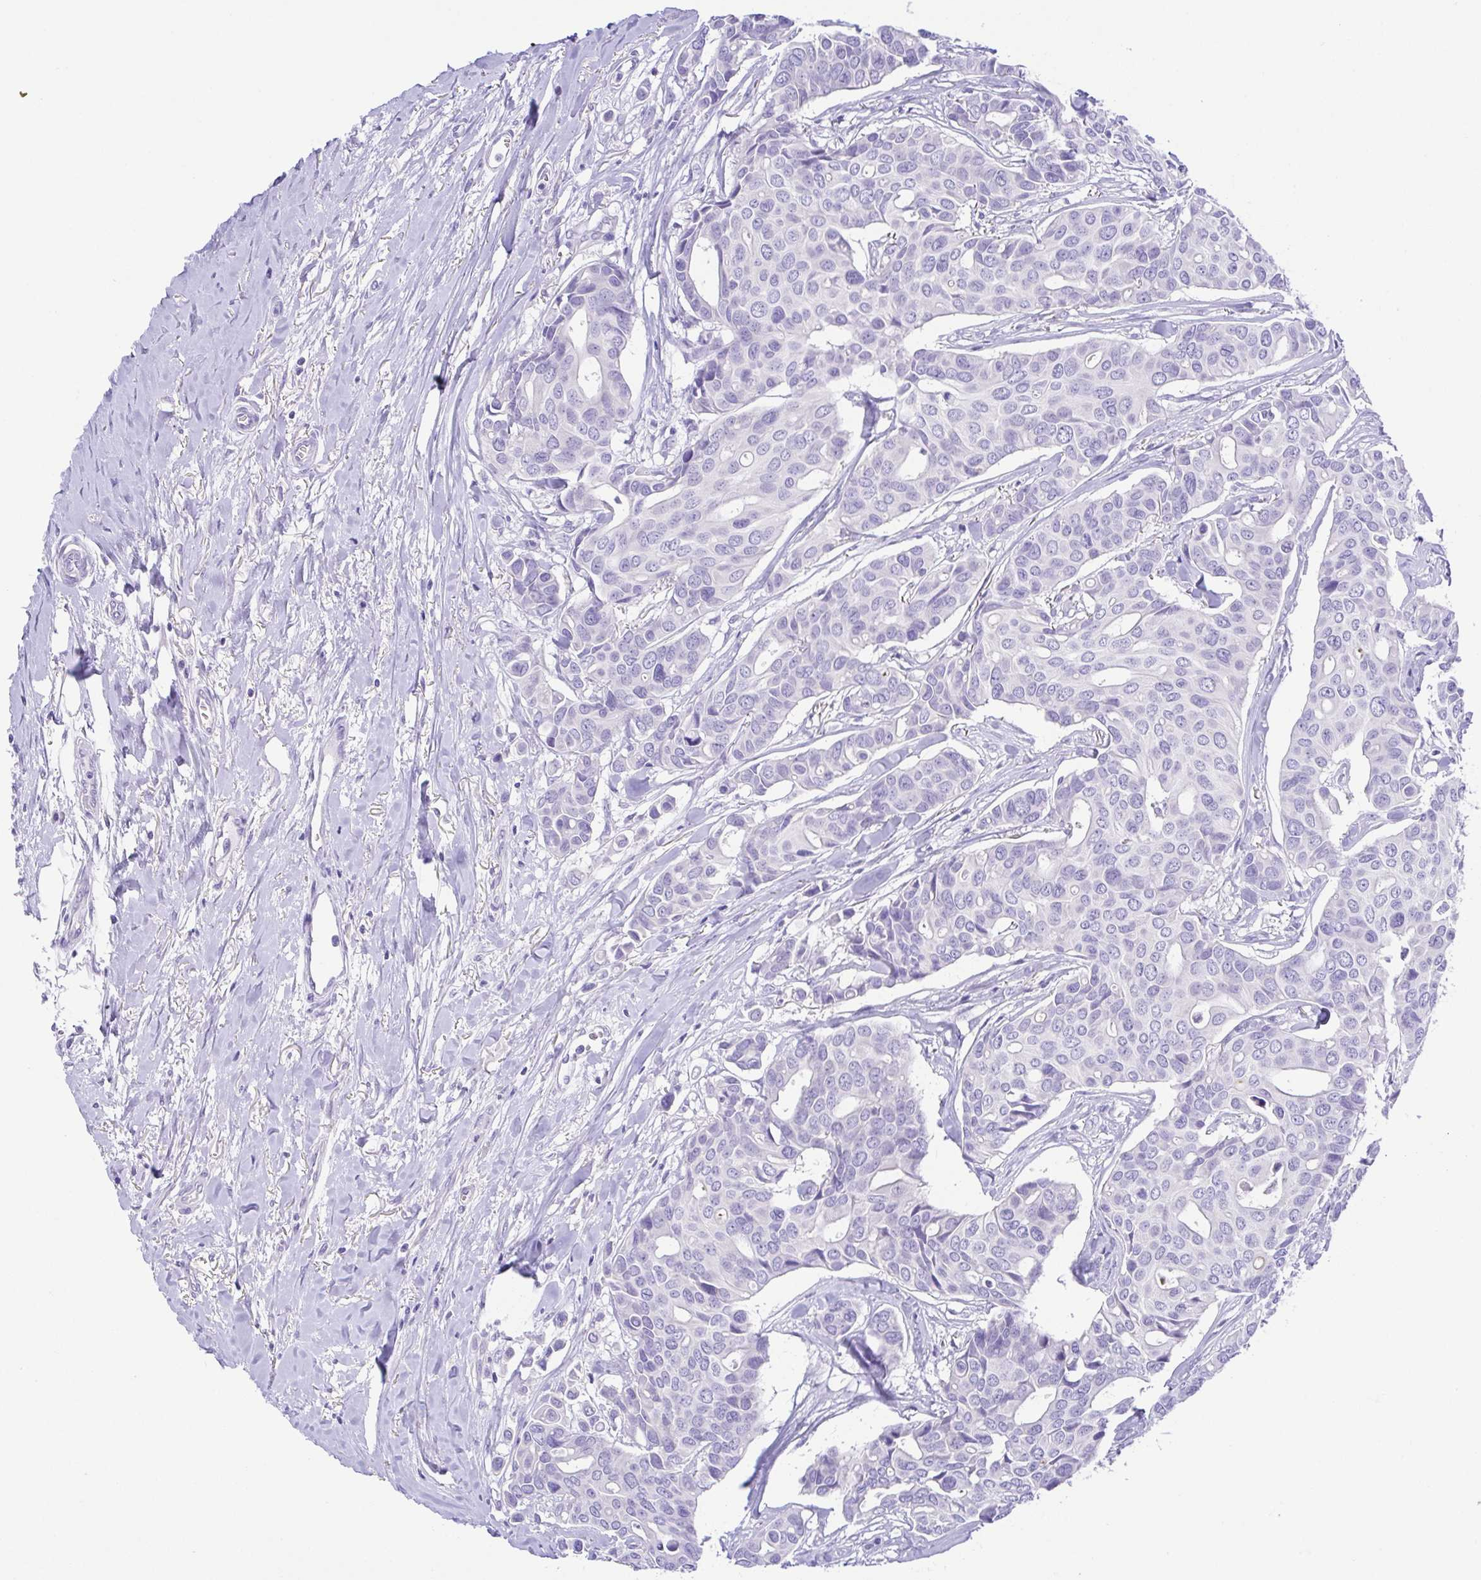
{"staining": {"intensity": "negative", "quantity": "none", "location": "none"}, "tissue": "breast cancer", "cell_type": "Tumor cells", "image_type": "cancer", "snomed": [{"axis": "morphology", "description": "Duct carcinoma"}, {"axis": "topography", "description": "Breast"}], "caption": "A high-resolution photomicrograph shows immunohistochemistry (IHC) staining of breast cancer, which demonstrates no significant staining in tumor cells. (Stains: DAB immunohistochemistry (IHC) with hematoxylin counter stain, Microscopy: brightfield microscopy at high magnification).", "gene": "LUZP4", "patient": {"sex": "female", "age": 54}}